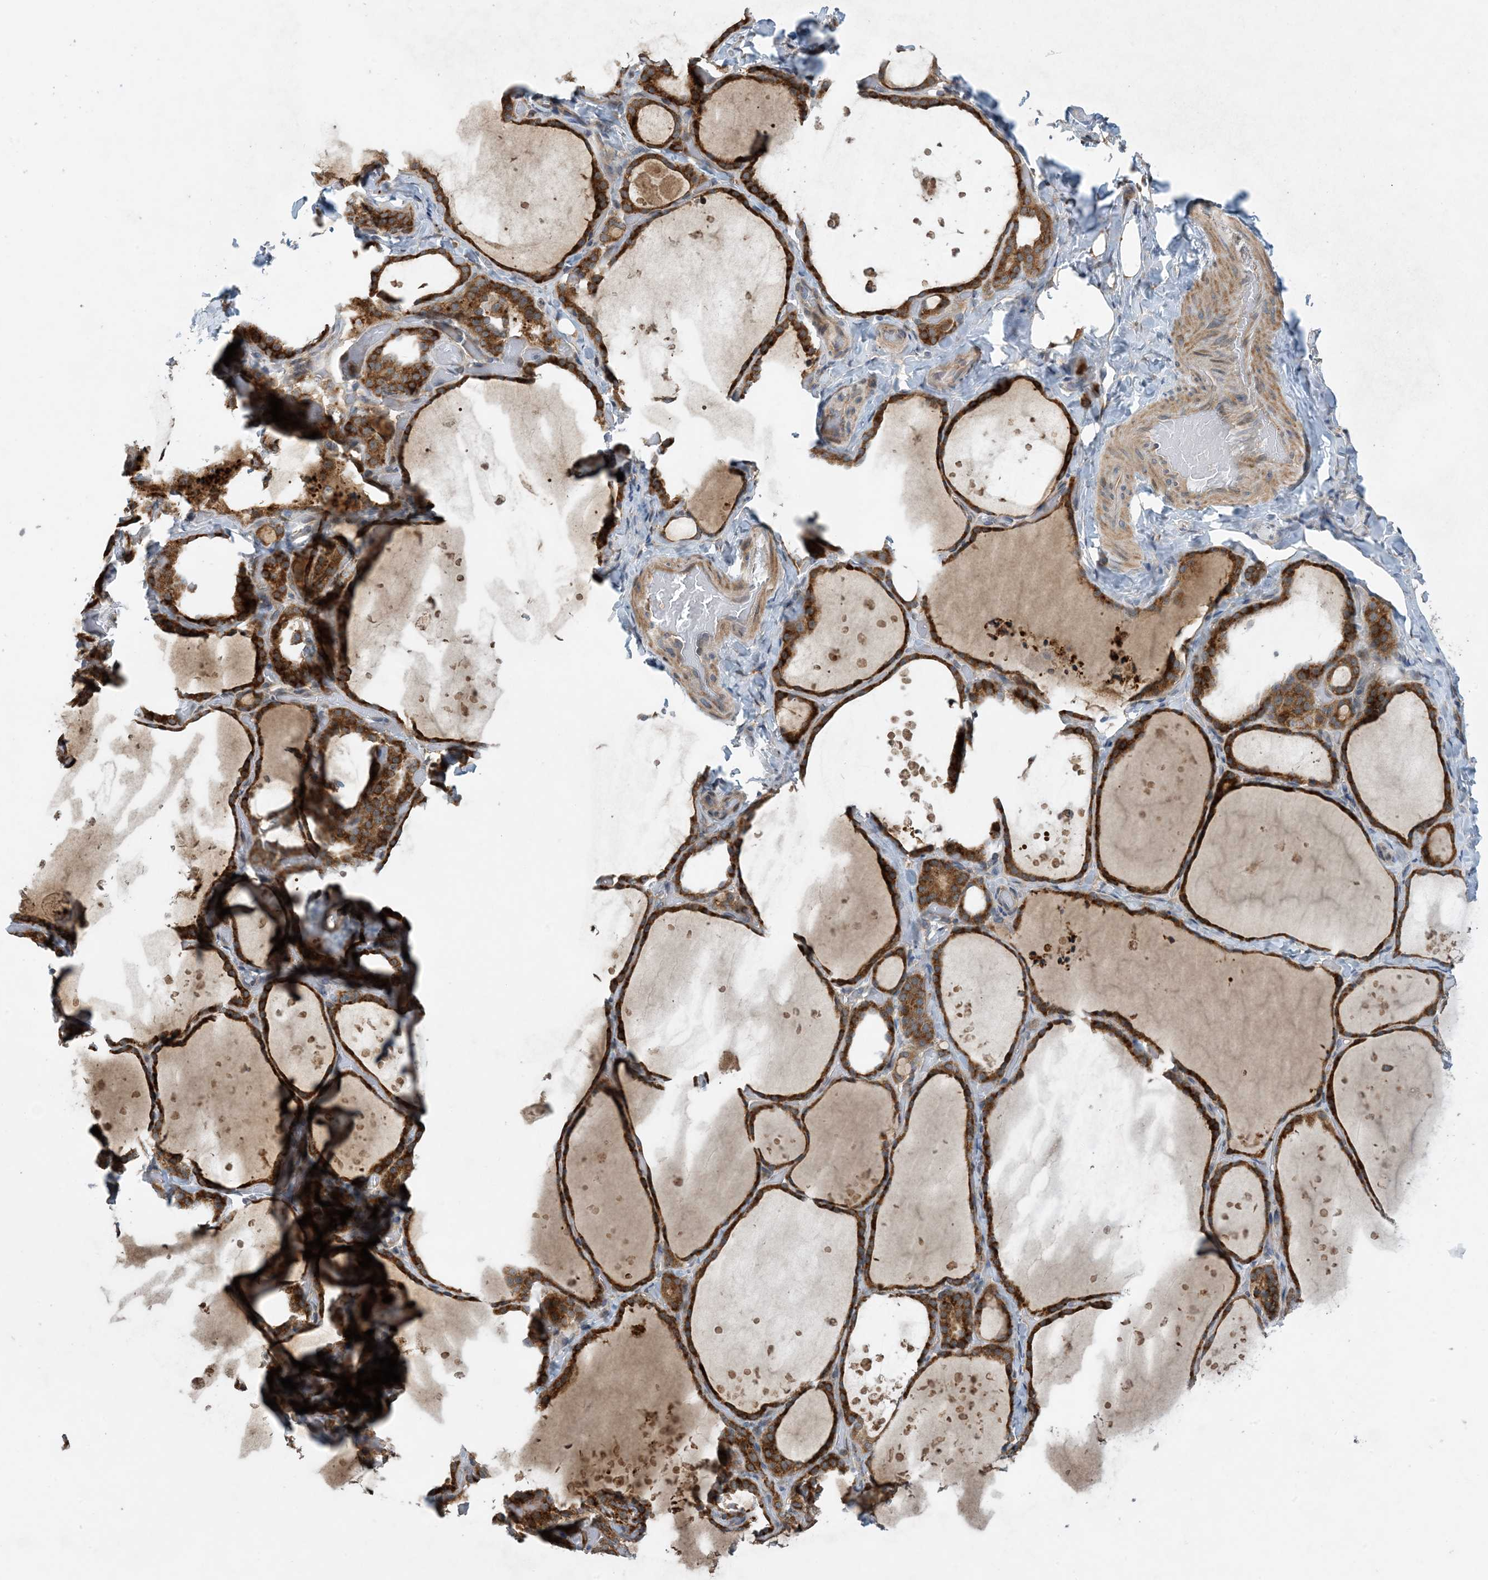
{"staining": {"intensity": "strong", "quantity": ">75%", "location": "cytoplasmic/membranous"}, "tissue": "thyroid gland", "cell_type": "Glandular cells", "image_type": "normal", "snomed": [{"axis": "morphology", "description": "Normal tissue, NOS"}, {"axis": "topography", "description": "Thyroid gland"}], "caption": "Protein analysis of benign thyroid gland exhibits strong cytoplasmic/membranous expression in about >75% of glandular cells.", "gene": "PHOSPHO2", "patient": {"sex": "female", "age": 44}}